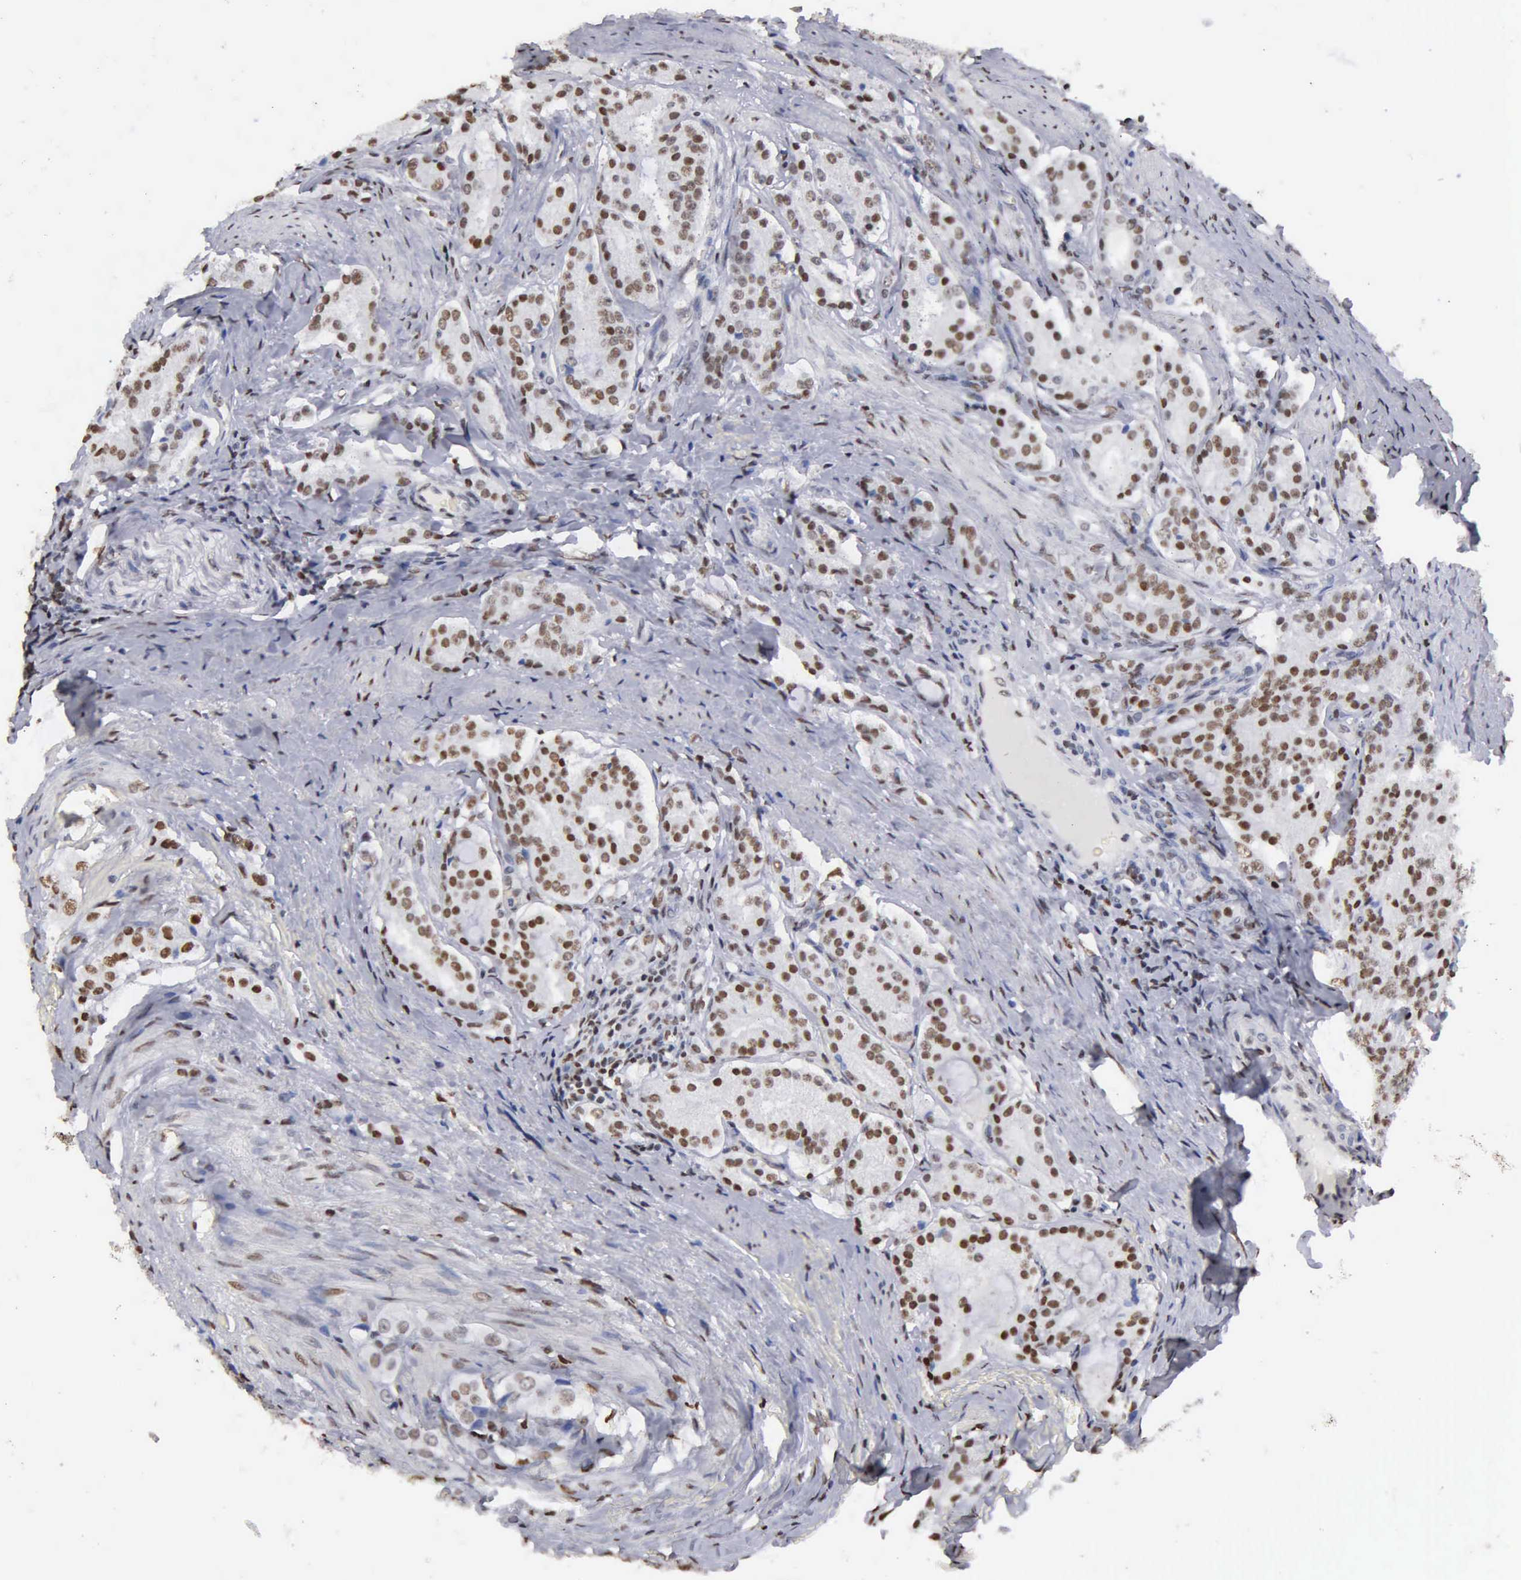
{"staining": {"intensity": "moderate", "quantity": "25%-75%", "location": "nuclear"}, "tissue": "prostate cancer", "cell_type": "Tumor cells", "image_type": "cancer", "snomed": [{"axis": "morphology", "description": "Adenocarcinoma, Medium grade"}, {"axis": "topography", "description": "Prostate"}], "caption": "The micrograph demonstrates a brown stain indicating the presence of a protein in the nuclear of tumor cells in prostate cancer.", "gene": "CCNG1", "patient": {"sex": "male", "age": 72}}